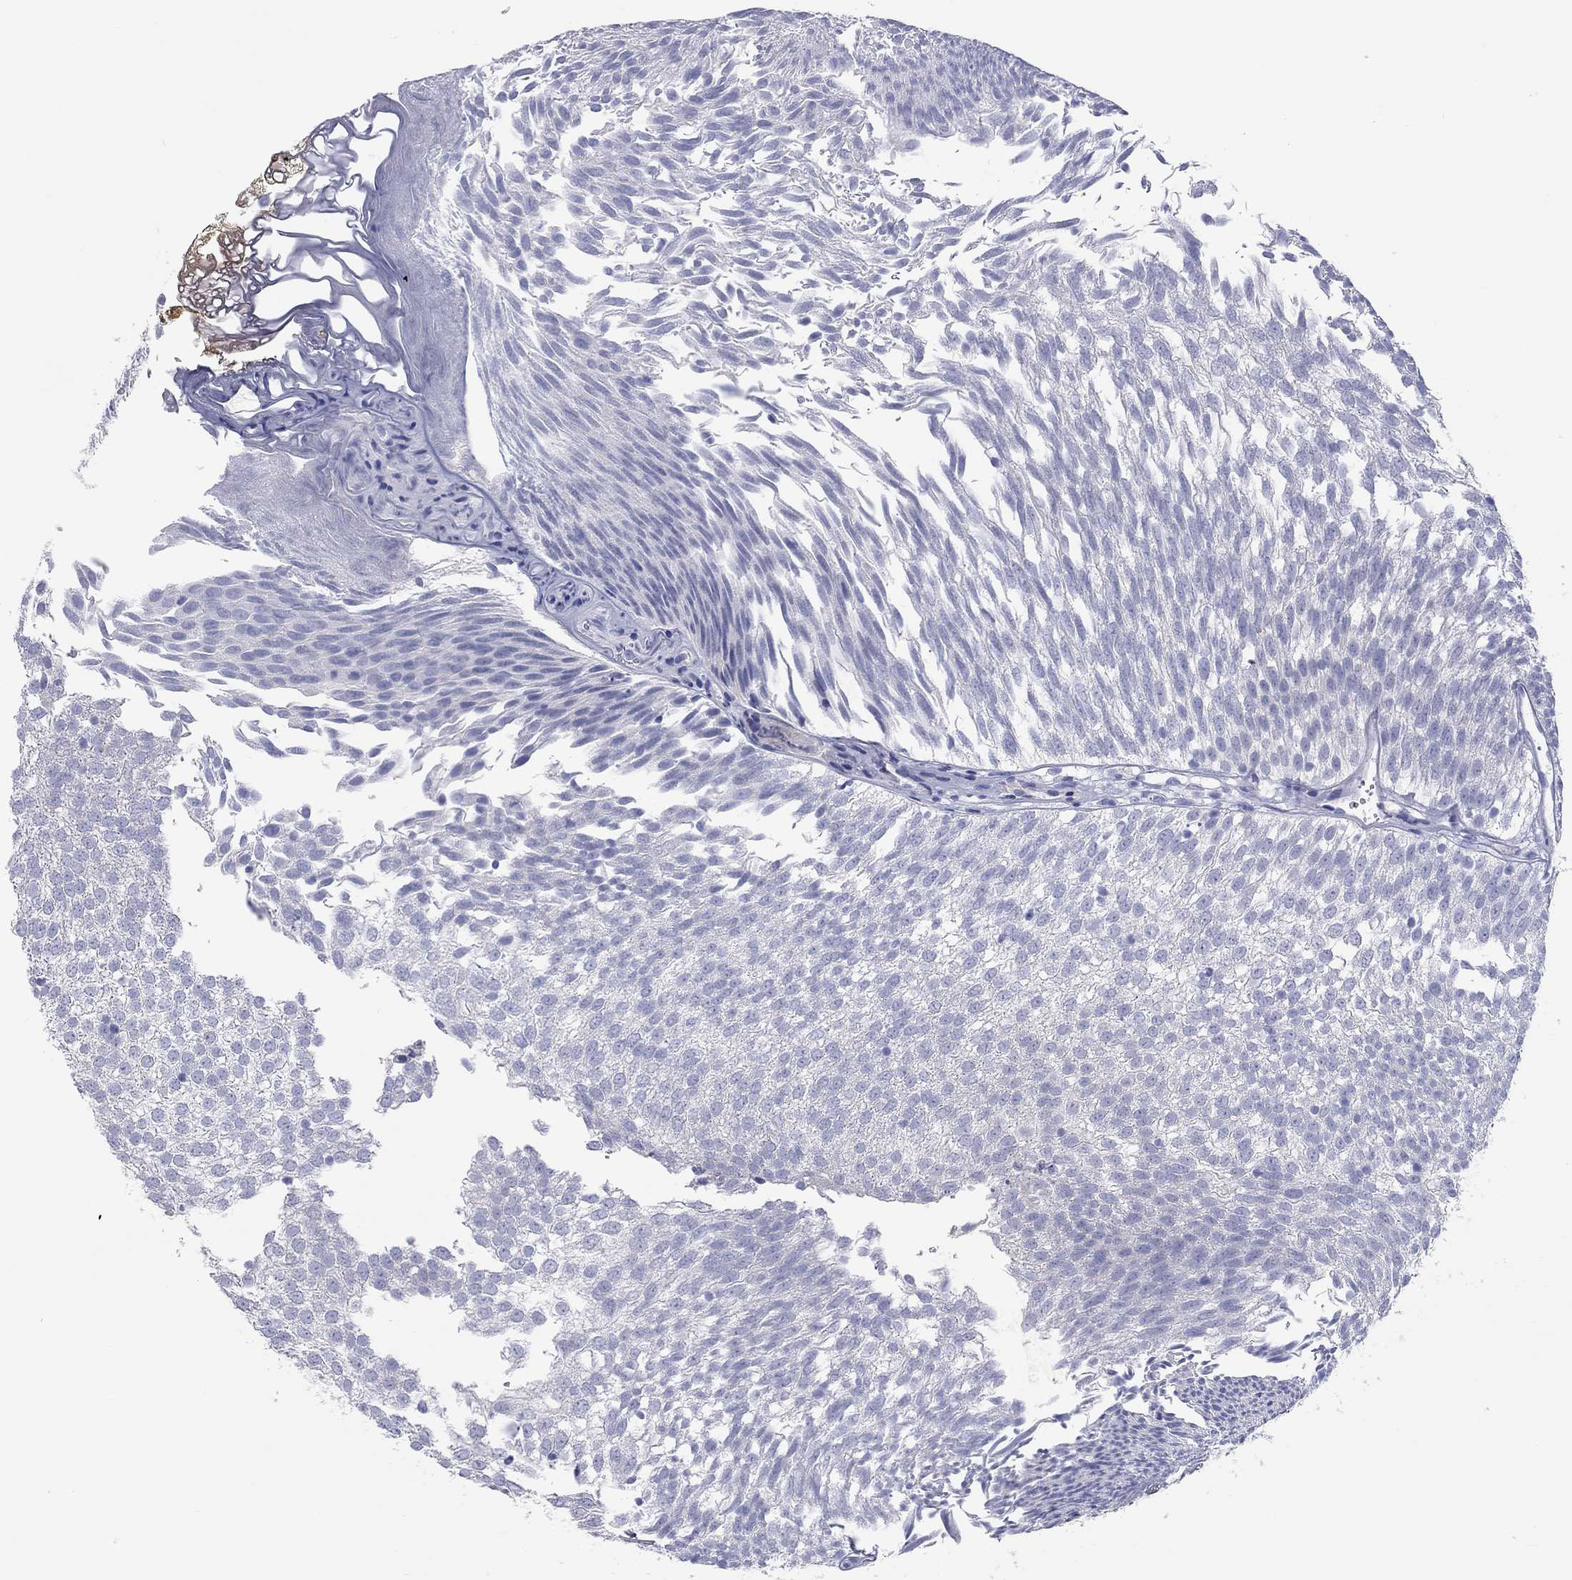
{"staining": {"intensity": "negative", "quantity": "none", "location": "none"}, "tissue": "urothelial cancer", "cell_type": "Tumor cells", "image_type": "cancer", "snomed": [{"axis": "morphology", "description": "Urothelial carcinoma, Low grade"}, {"axis": "topography", "description": "Urinary bladder"}], "caption": "Micrograph shows no protein positivity in tumor cells of urothelial cancer tissue. (DAB IHC, high magnification).", "gene": "ST7L", "patient": {"sex": "male", "age": 52}}